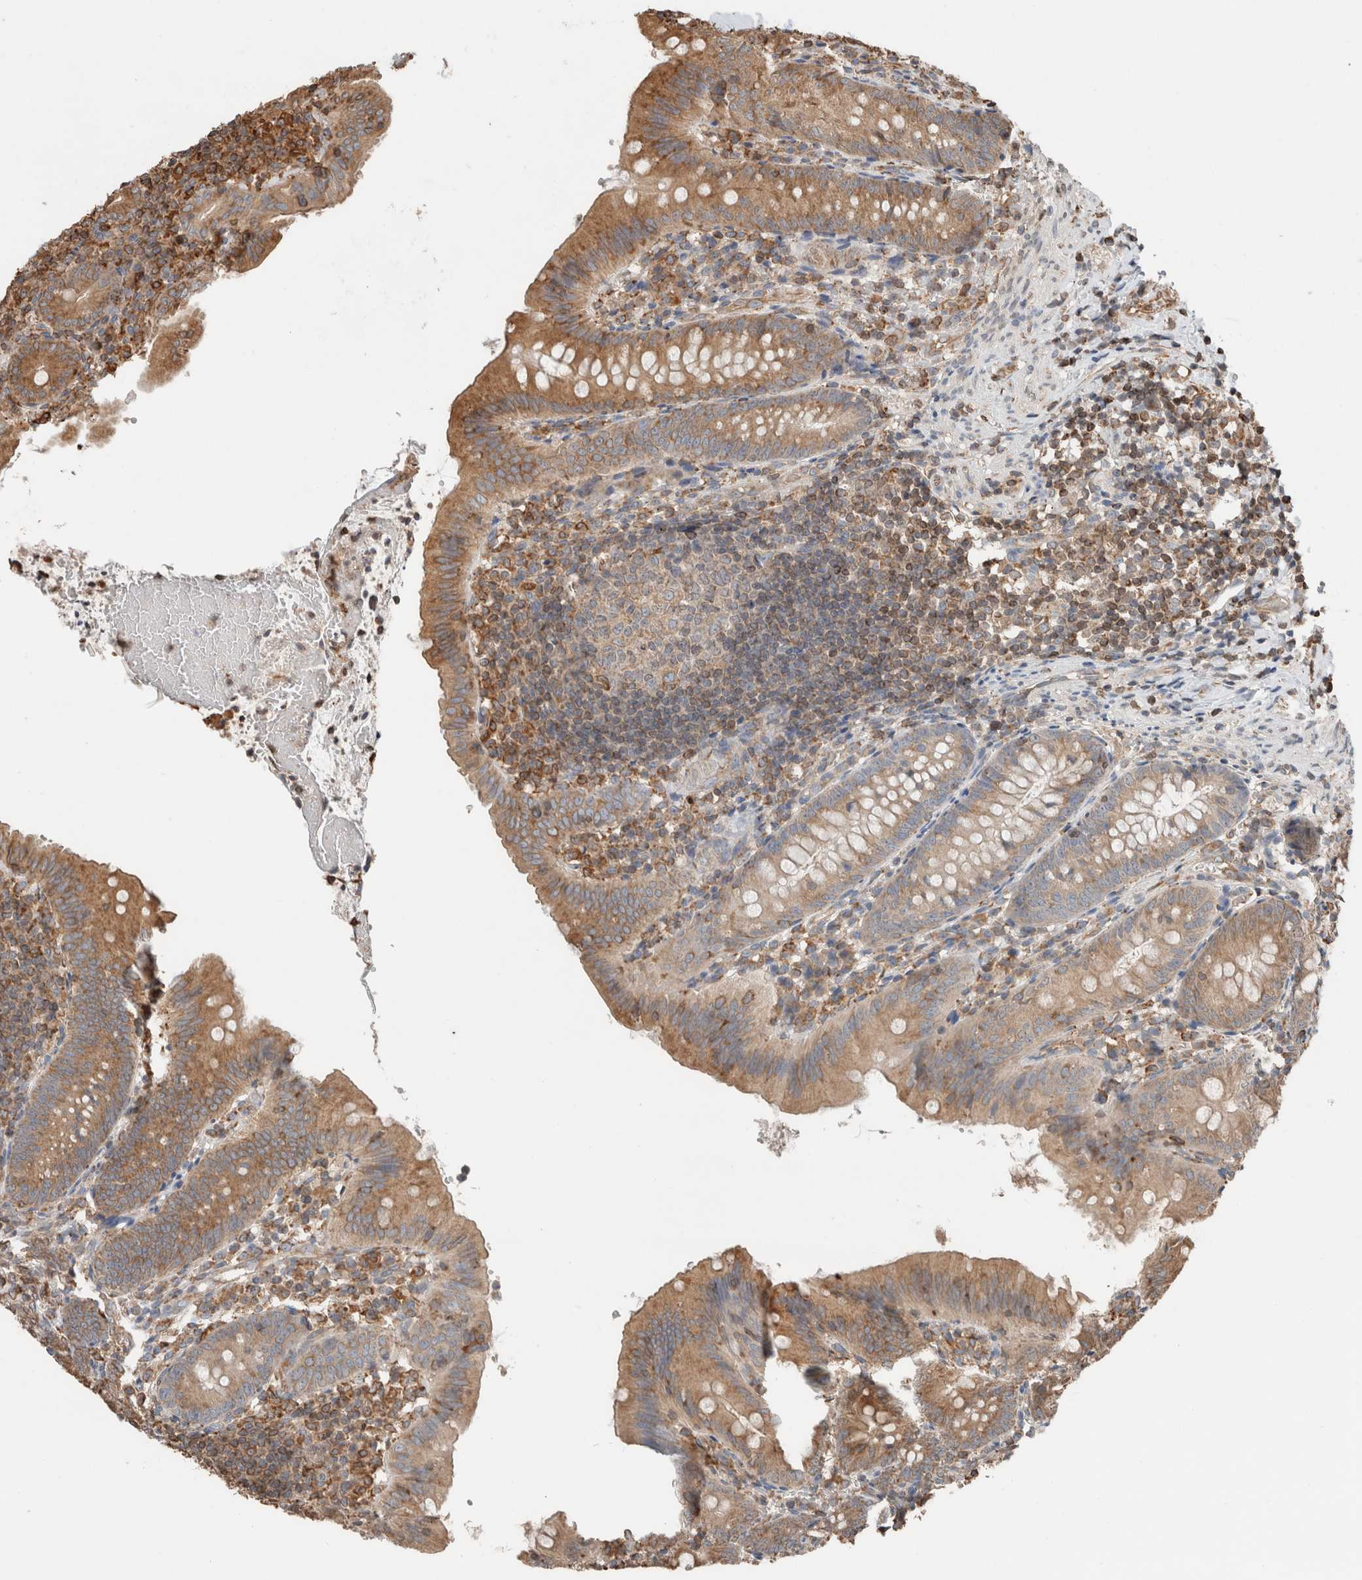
{"staining": {"intensity": "moderate", "quantity": "25%-75%", "location": "cytoplasmic/membranous"}, "tissue": "appendix", "cell_type": "Glandular cells", "image_type": "normal", "snomed": [{"axis": "morphology", "description": "Normal tissue, NOS"}, {"axis": "topography", "description": "Appendix"}], "caption": "Protein positivity by immunohistochemistry (IHC) demonstrates moderate cytoplasmic/membranous expression in approximately 25%-75% of glandular cells in unremarkable appendix.", "gene": "ERAP2", "patient": {"sex": "male", "age": 1}}